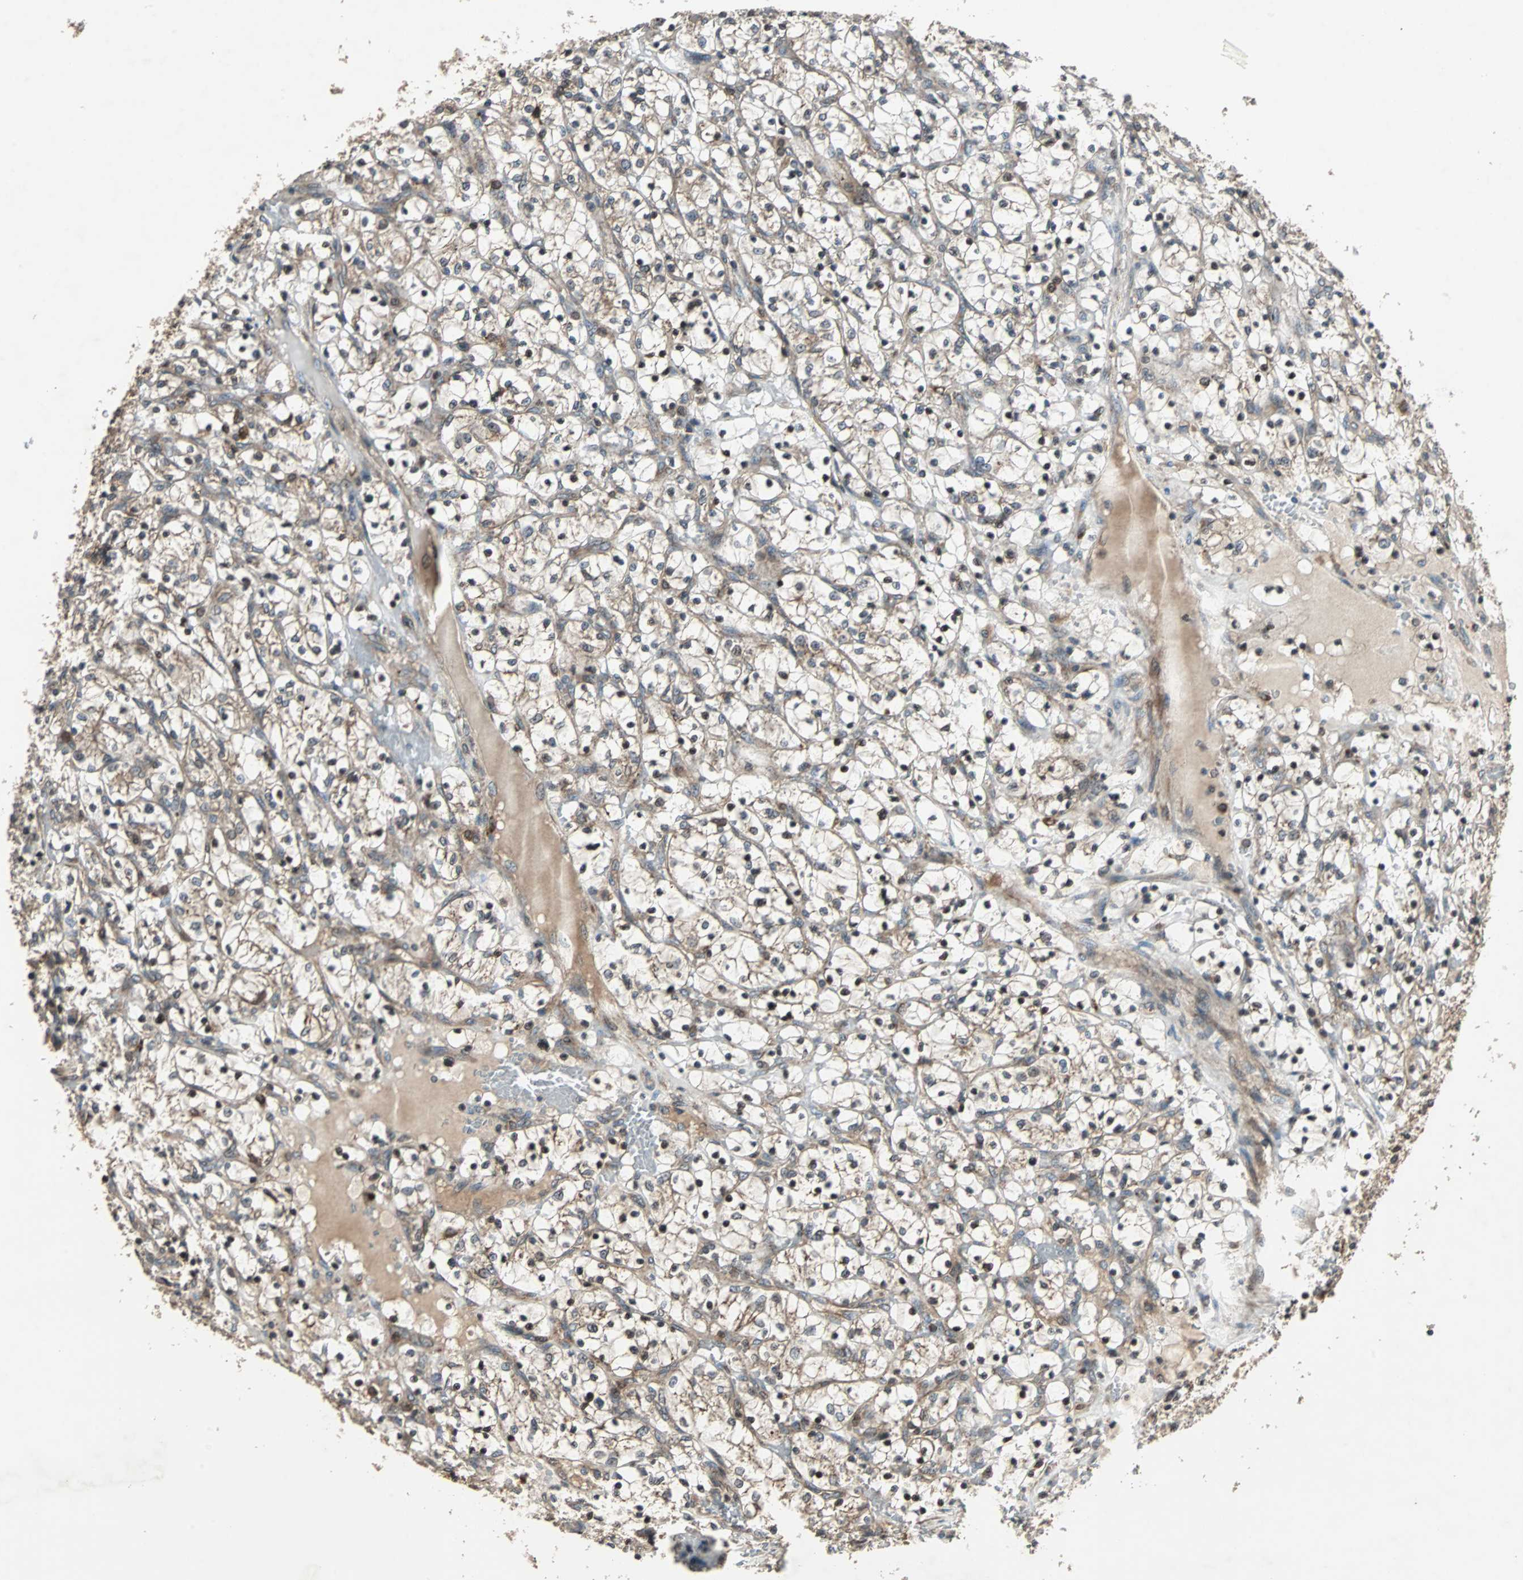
{"staining": {"intensity": "weak", "quantity": ">75%", "location": "cytoplasmic/membranous"}, "tissue": "renal cancer", "cell_type": "Tumor cells", "image_type": "cancer", "snomed": [{"axis": "morphology", "description": "Adenocarcinoma, NOS"}, {"axis": "topography", "description": "Kidney"}], "caption": "Tumor cells show weak cytoplasmic/membranous positivity in approximately >75% of cells in renal cancer. Nuclei are stained in blue.", "gene": "RAB7A", "patient": {"sex": "female", "age": 69}}